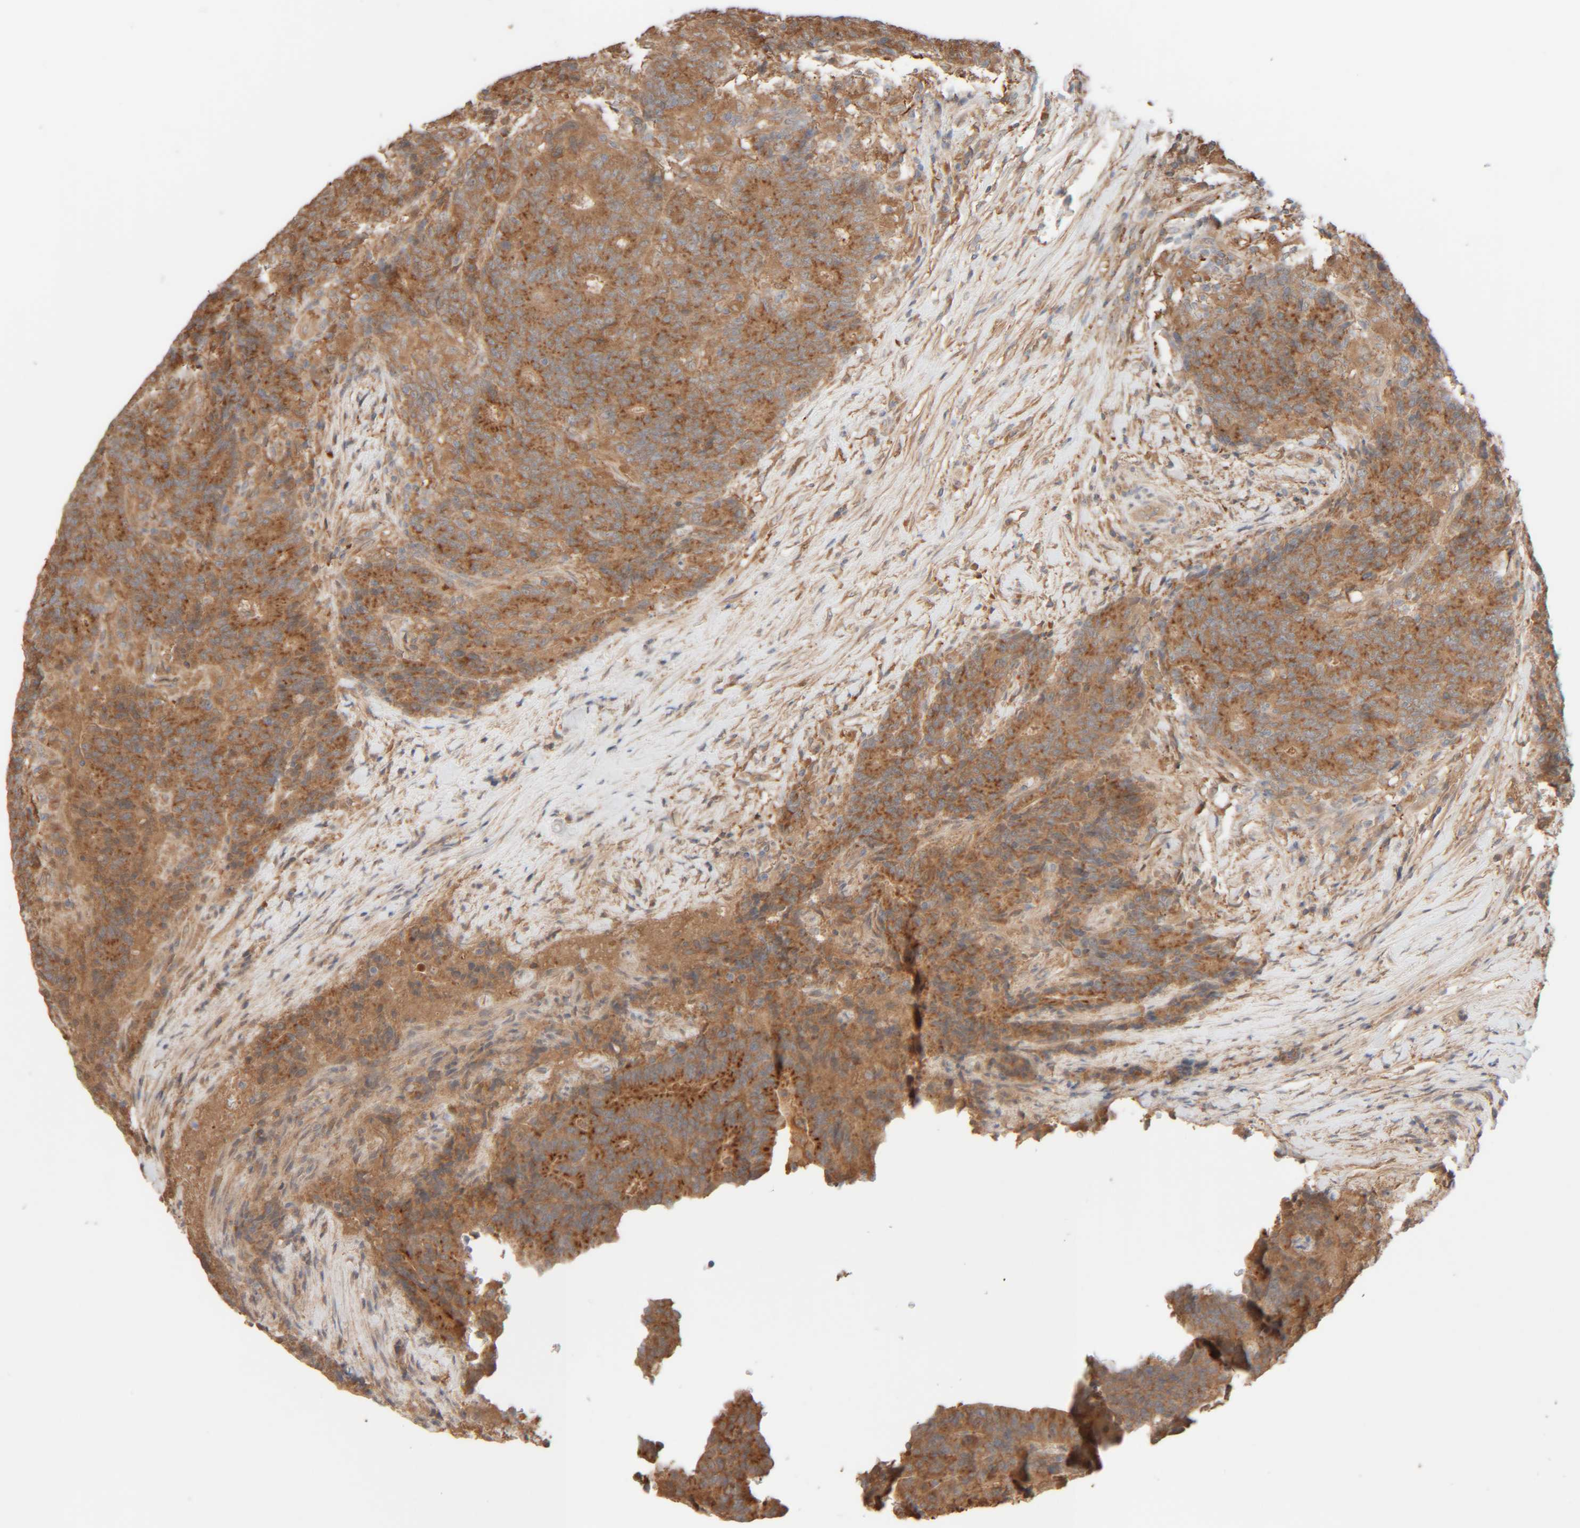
{"staining": {"intensity": "moderate", "quantity": ">75%", "location": "cytoplasmic/membranous"}, "tissue": "colorectal cancer", "cell_type": "Tumor cells", "image_type": "cancer", "snomed": [{"axis": "morphology", "description": "Normal tissue, NOS"}, {"axis": "morphology", "description": "Adenocarcinoma, NOS"}, {"axis": "topography", "description": "Colon"}], "caption": "Human adenocarcinoma (colorectal) stained for a protein (brown) exhibits moderate cytoplasmic/membranous positive positivity in approximately >75% of tumor cells.", "gene": "TMEM192", "patient": {"sex": "female", "age": 75}}